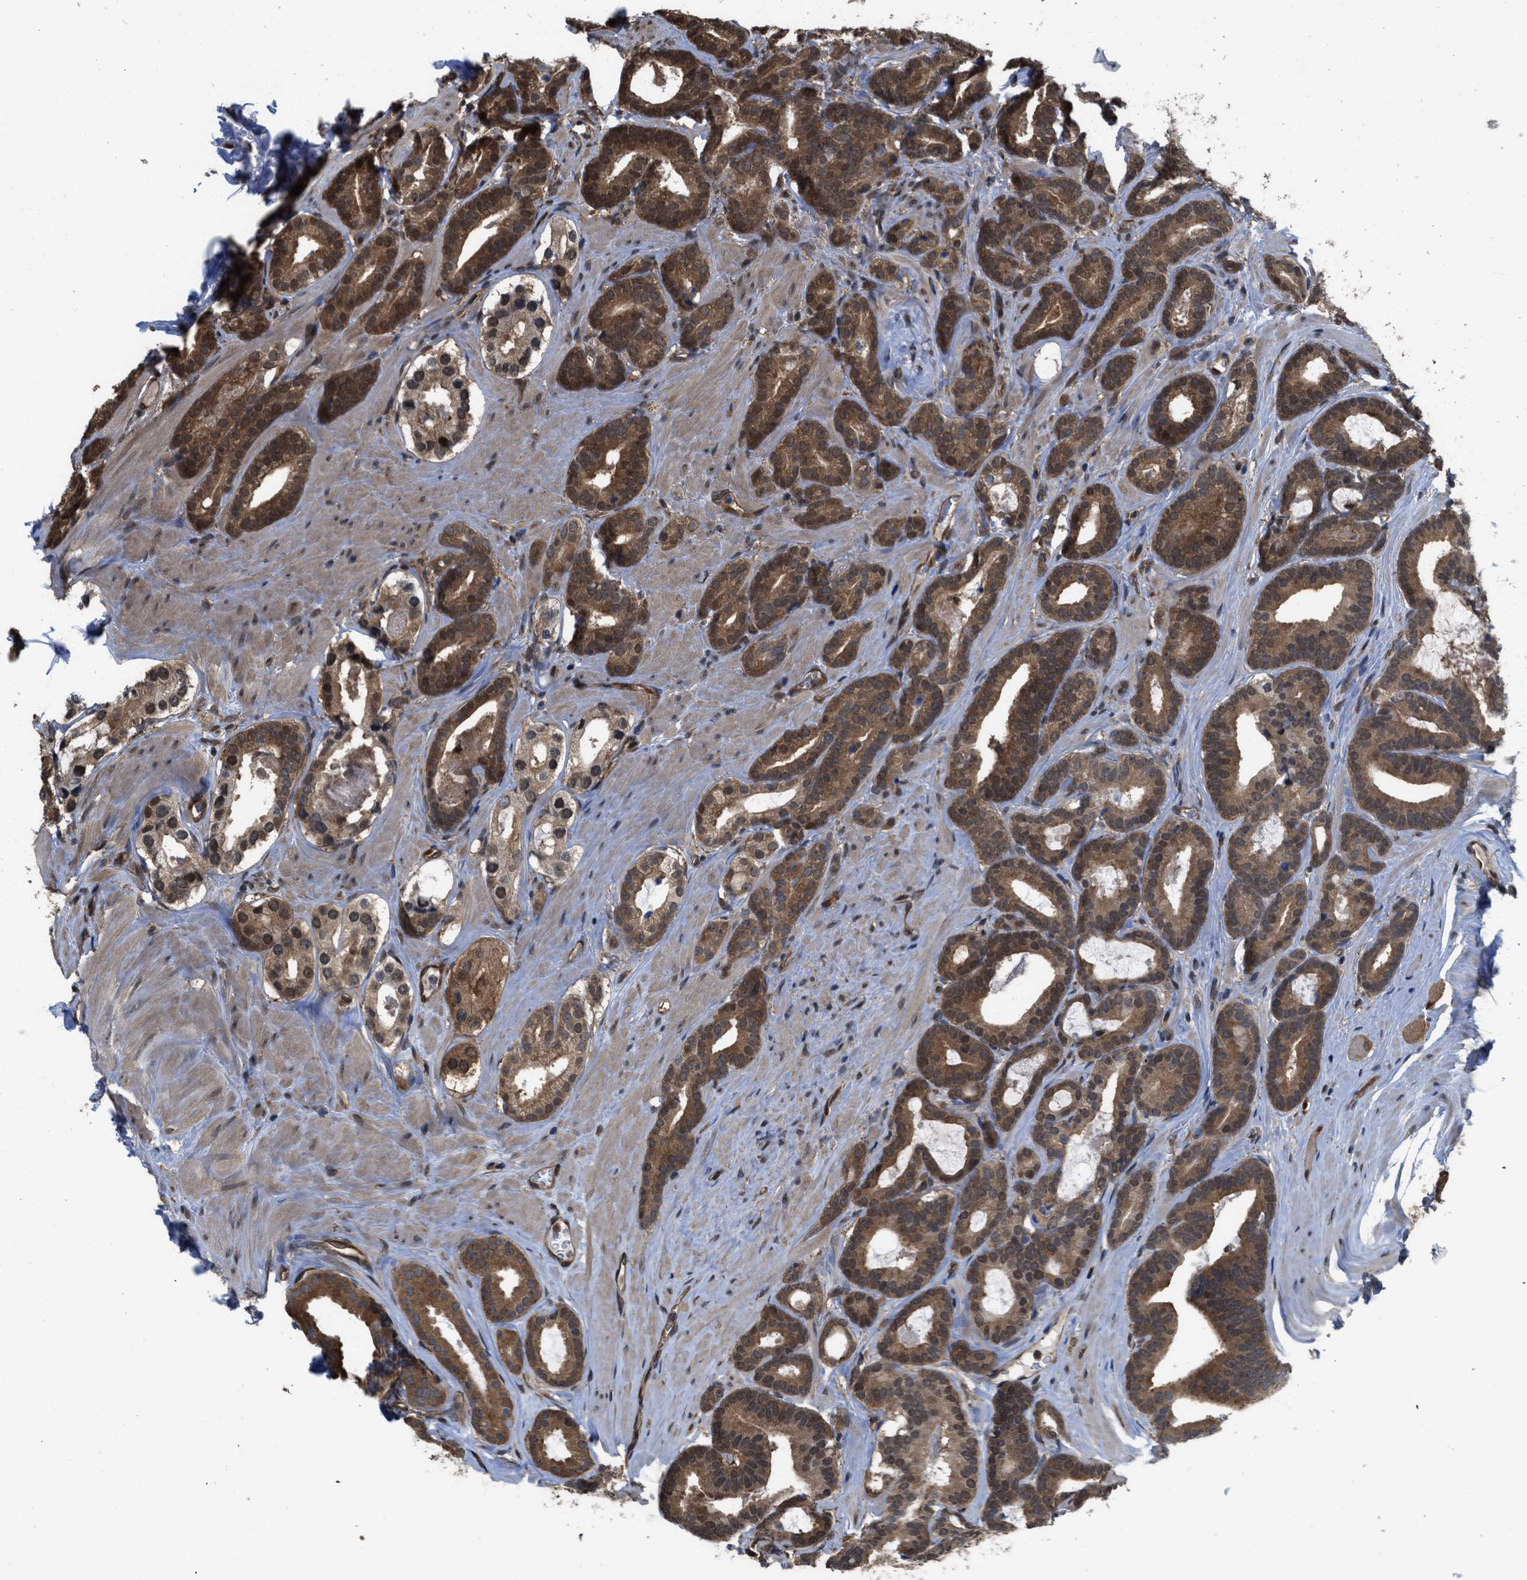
{"staining": {"intensity": "moderate", "quantity": ">75%", "location": "cytoplasmic/membranous,nuclear"}, "tissue": "prostate cancer", "cell_type": "Tumor cells", "image_type": "cancer", "snomed": [{"axis": "morphology", "description": "Adenocarcinoma, High grade"}, {"axis": "topography", "description": "Prostate"}], "caption": "This is a photomicrograph of immunohistochemistry staining of prostate adenocarcinoma (high-grade), which shows moderate staining in the cytoplasmic/membranous and nuclear of tumor cells.", "gene": "YWHAG", "patient": {"sex": "male", "age": 60}}